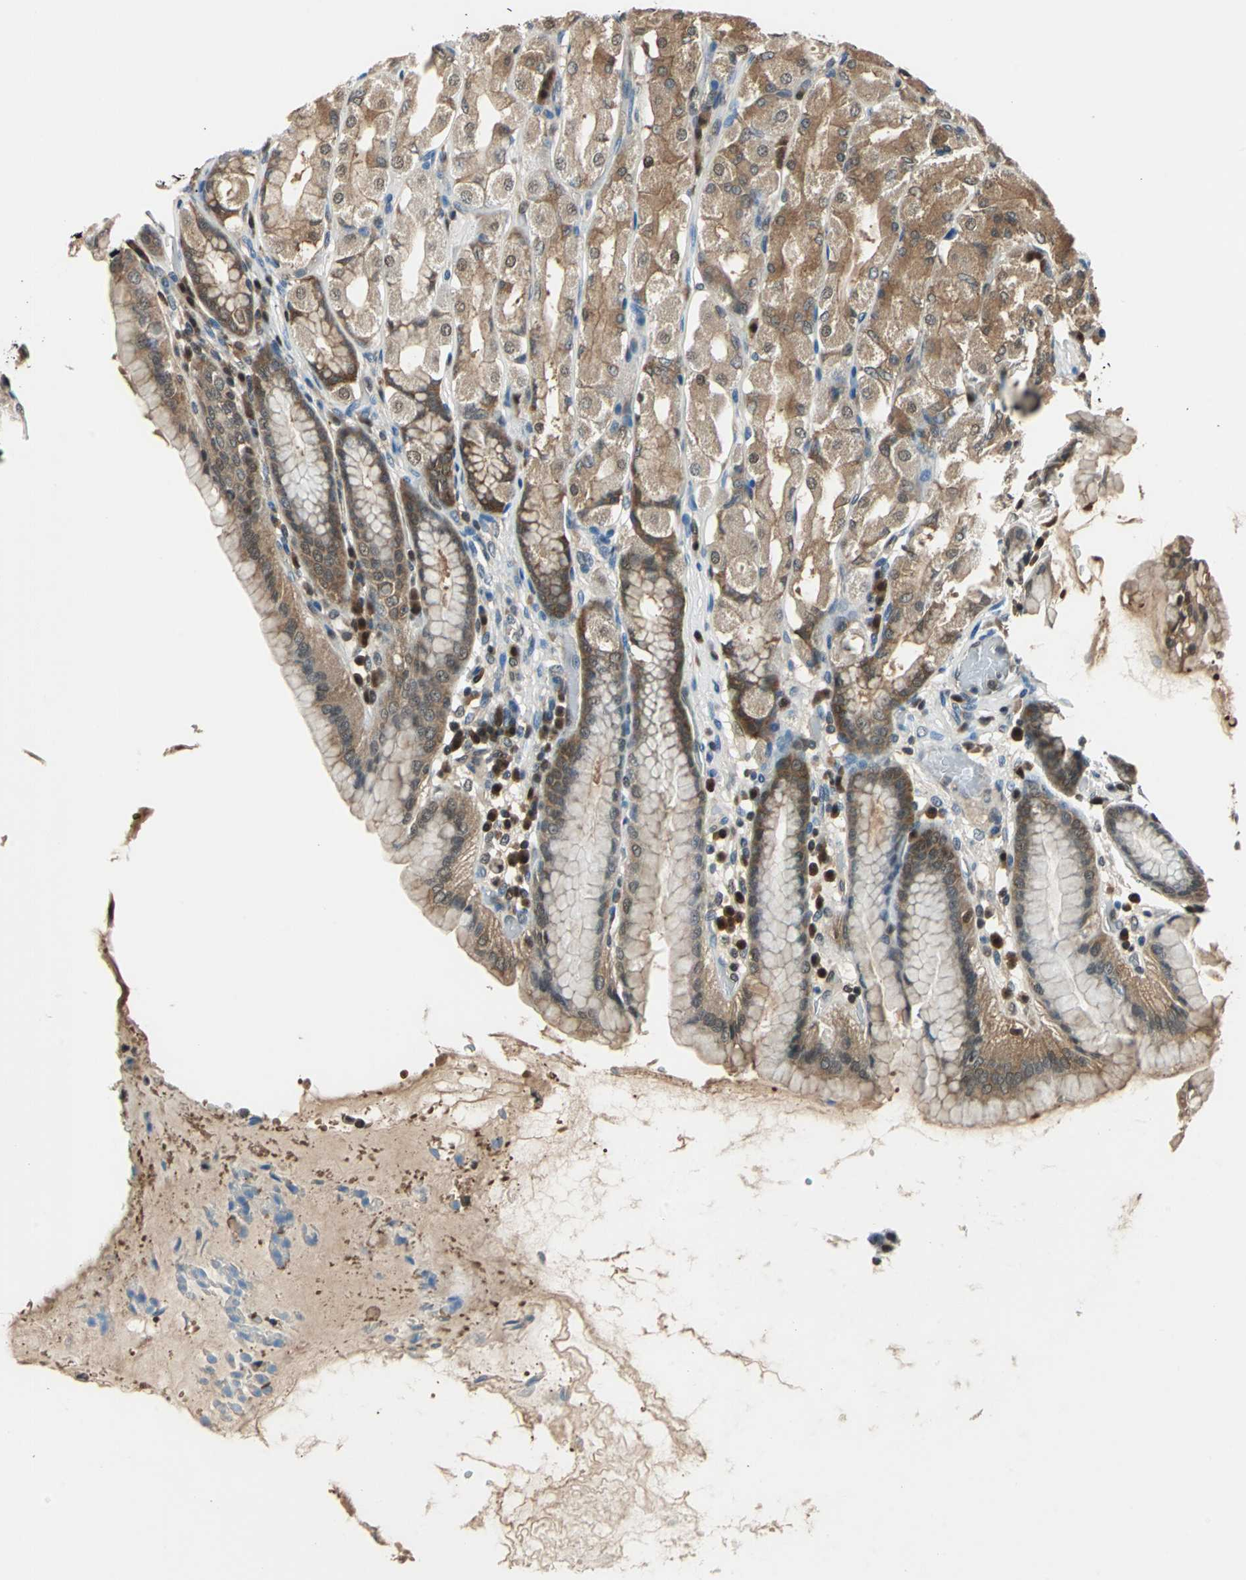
{"staining": {"intensity": "moderate", "quantity": ">75%", "location": "cytoplasmic/membranous,nuclear"}, "tissue": "stomach", "cell_type": "Glandular cells", "image_type": "normal", "snomed": [{"axis": "morphology", "description": "Normal tissue, NOS"}, {"axis": "topography", "description": "Stomach, upper"}], "caption": "Stomach stained with DAB IHC displays medium levels of moderate cytoplasmic/membranous,nuclear expression in approximately >75% of glandular cells. Nuclei are stained in blue.", "gene": "PSME1", "patient": {"sex": "male", "age": 68}}